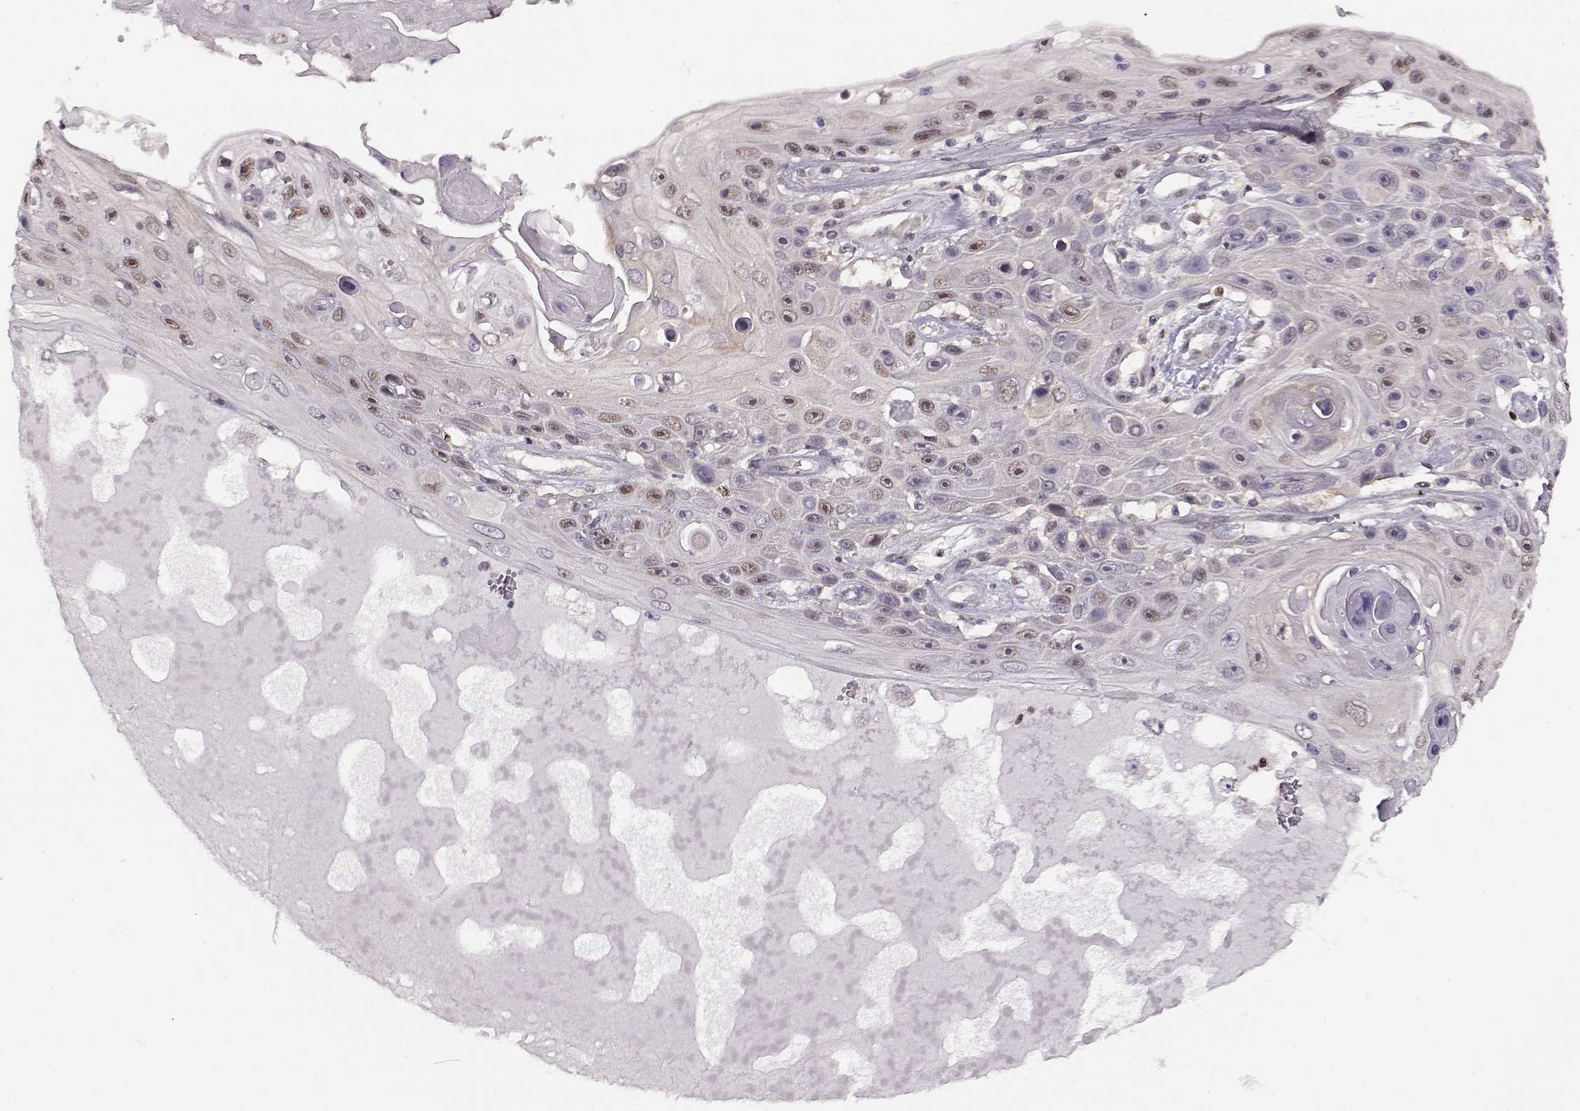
{"staining": {"intensity": "weak", "quantity": "25%-75%", "location": "nuclear"}, "tissue": "skin cancer", "cell_type": "Tumor cells", "image_type": "cancer", "snomed": [{"axis": "morphology", "description": "Squamous cell carcinoma, NOS"}, {"axis": "topography", "description": "Skin"}], "caption": "Protein expression analysis of skin cancer (squamous cell carcinoma) shows weak nuclear positivity in about 25%-75% of tumor cells.", "gene": "KLF6", "patient": {"sex": "male", "age": 82}}